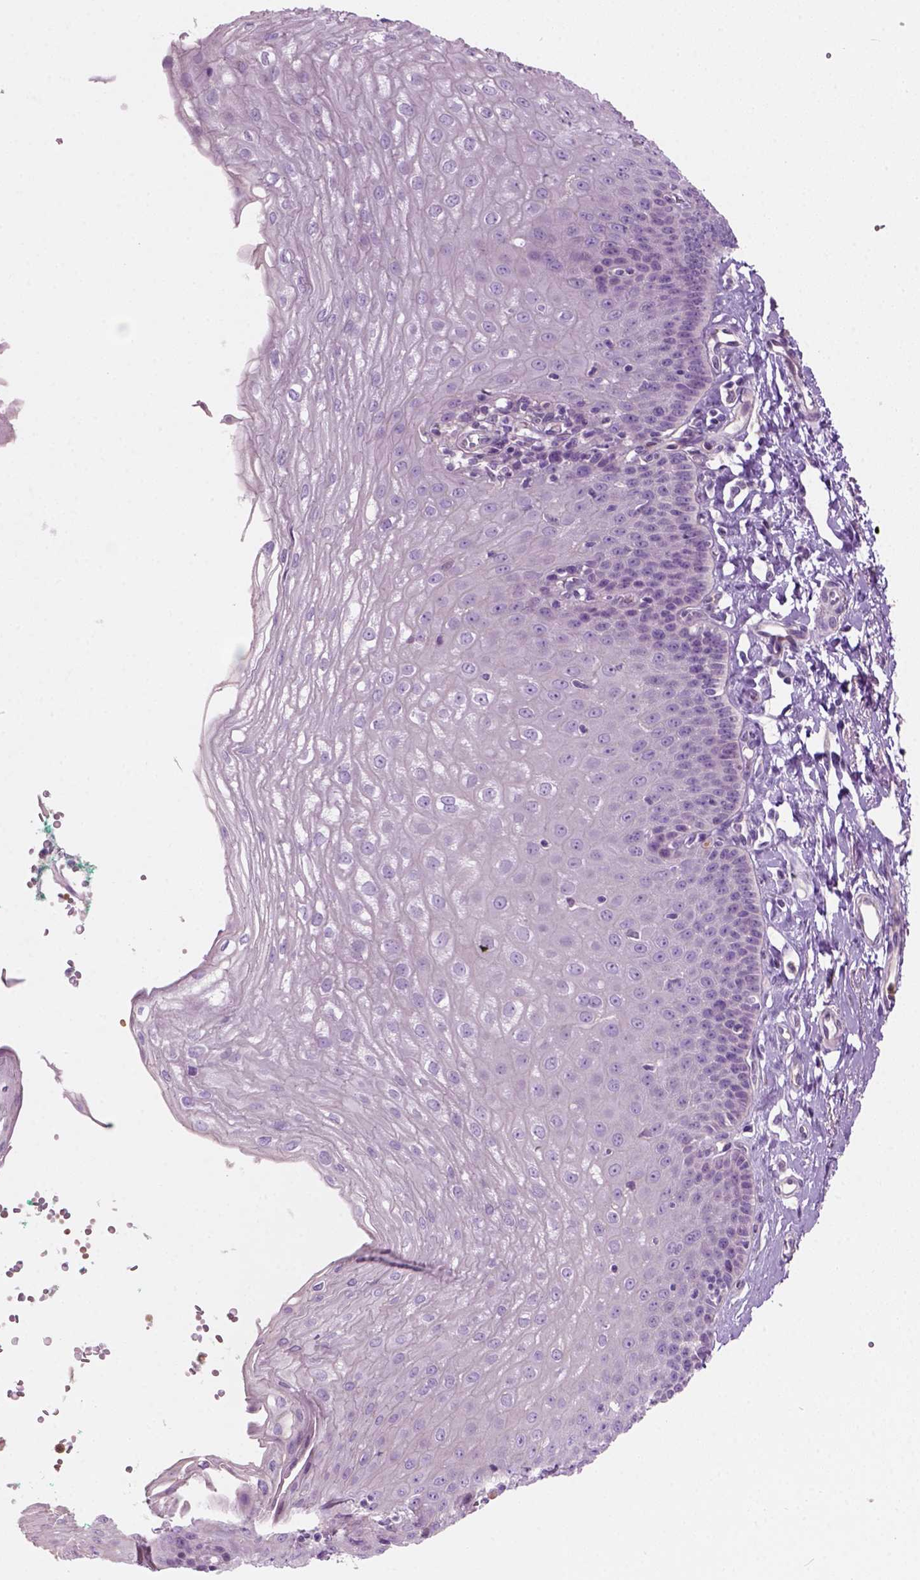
{"staining": {"intensity": "negative", "quantity": "none", "location": "none"}, "tissue": "esophagus", "cell_type": "Squamous epithelial cells", "image_type": "normal", "snomed": [{"axis": "morphology", "description": "Normal tissue, NOS"}, {"axis": "topography", "description": "Esophagus"}], "caption": "Squamous epithelial cells show no significant expression in benign esophagus. The staining is performed using DAB brown chromogen with nuclei counter-stained in using hematoxylin.", "gene": "CD84", "patient": {"sex": "female", "age": 81}}